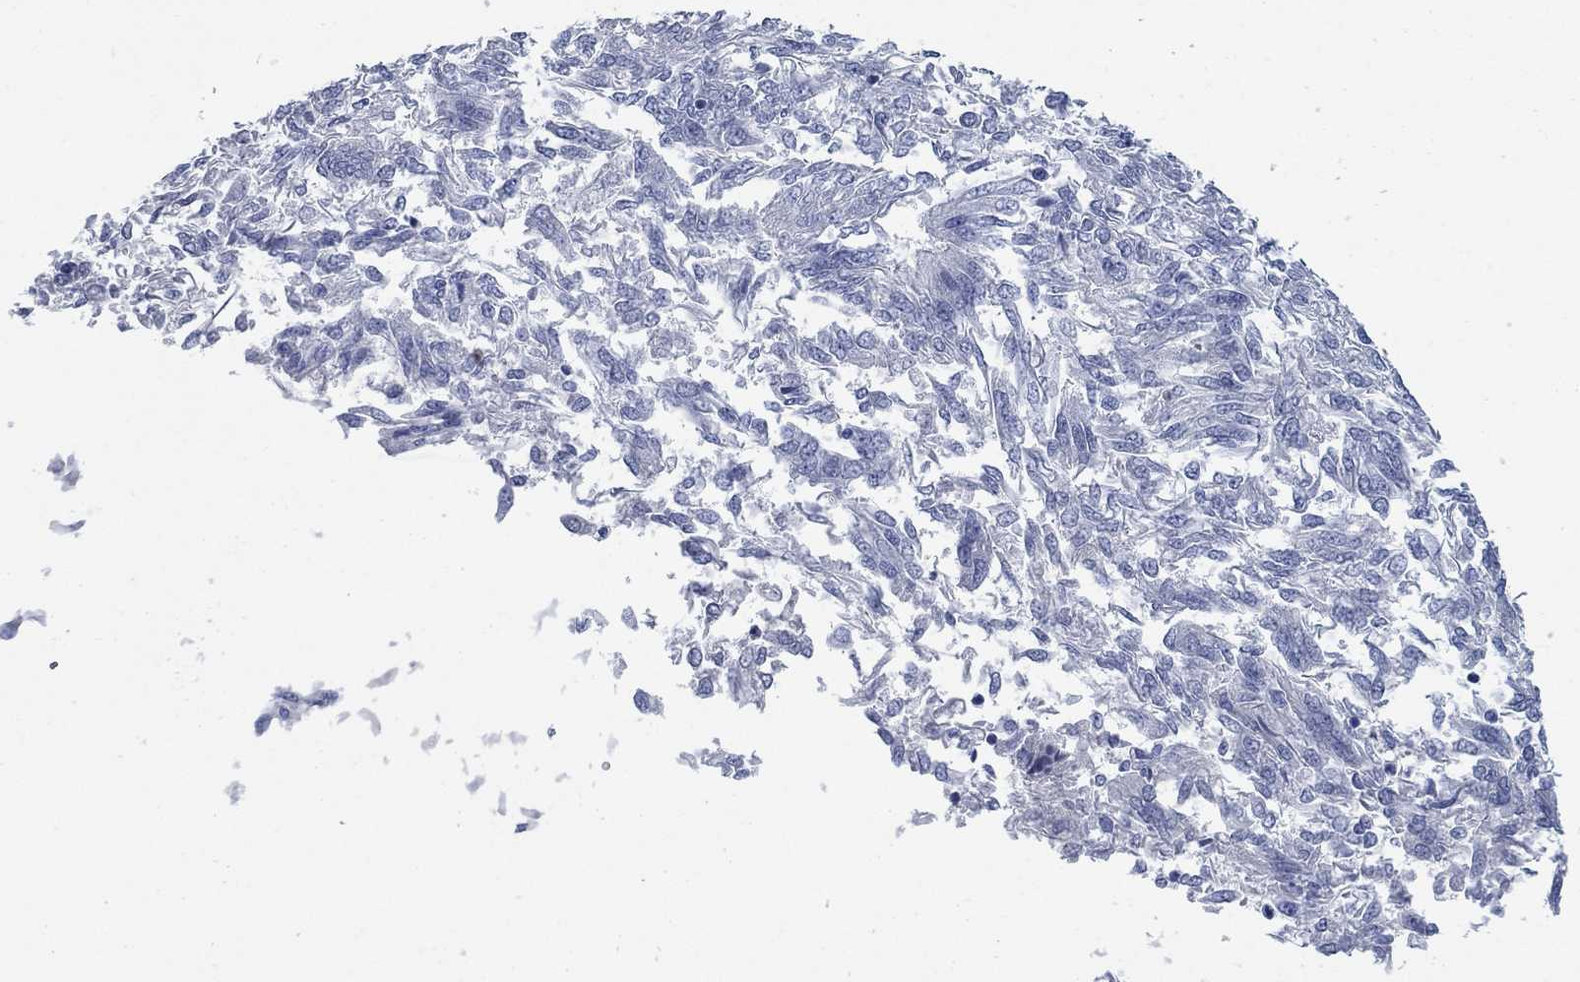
{"staining": {"intensity": "negative", "quantity": "none", "location": "none"}, "tissue": "endometrial cancer", "cell_type": "Tumor cells", "image_type": "cancer", "snomed": [{"axis": "morphology", "description": "Adenocarcinoma, NOS"}, {"axis": "topography", "description": "Endometrium"}], "caption": "This is an IHC image of endometrial adenocarcinoma. There is no positivity in tumor cells.", "gene": "DNER", "patient": {"sex": "female", "age": 58}}